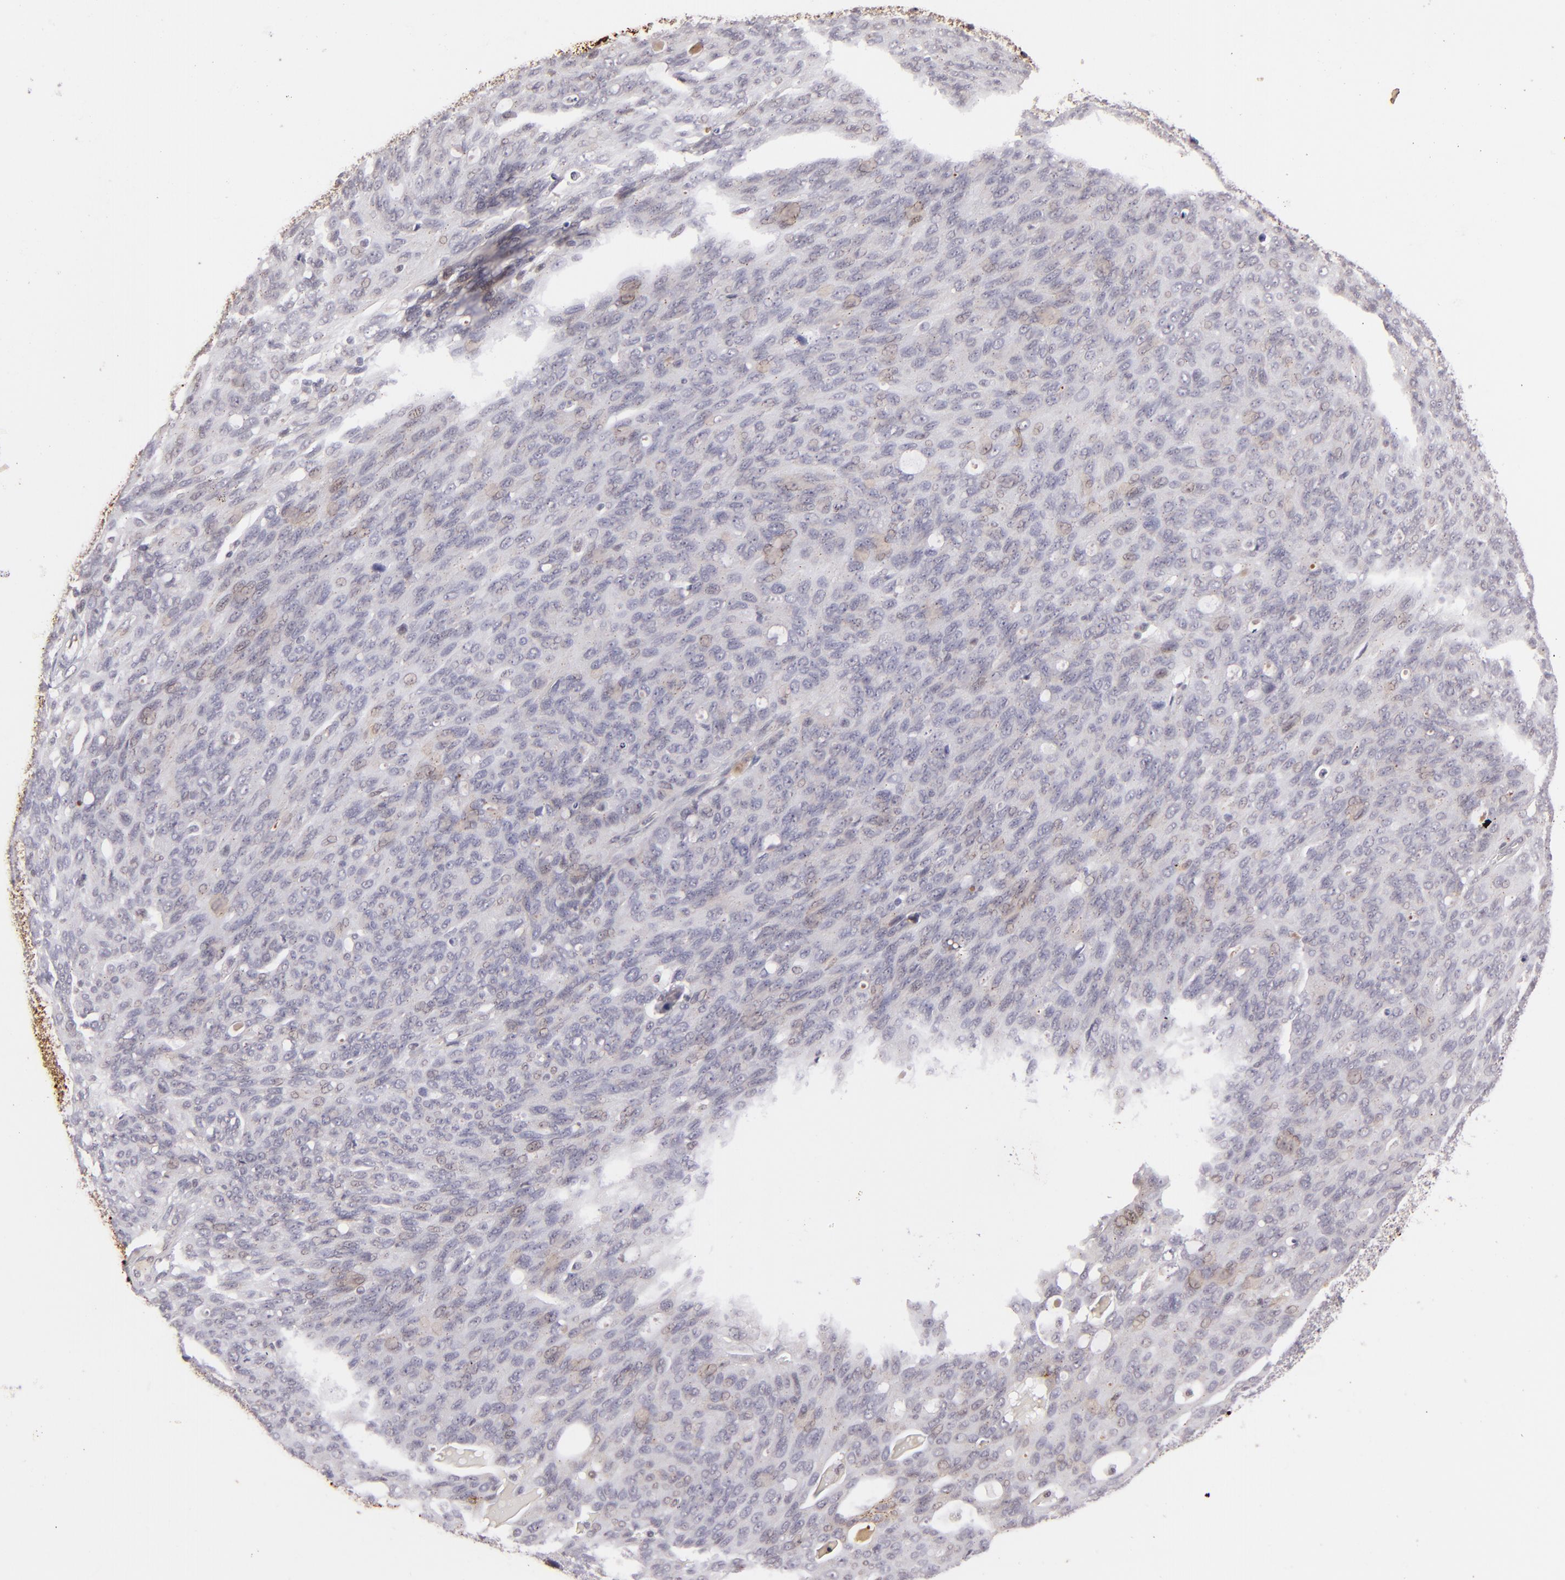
{"staining": {"intensity": "negative", "quantity": "none", "location": "none"}, "tissue": "ovarian cancer", "cell_type": "Tumor cells", "image_type": "cancer", "snomed": [{"axis": "morphology", "description": "Carcinoma, endometroid"}, {"axis": "topography", "description": "Ovary"}], "caption": "Immunohistochemistry of ovarian cancer (endometroid carcinoma) displays no staining in tumor cells. (Stains: DAB (3,3'-diaminobenzidine) IHC with hematoxylin counter stain, Microscopy: brightfield microscopy at high magnification).", "gene": "RXRG", "patient": {"sex": "female", "age": 60}}